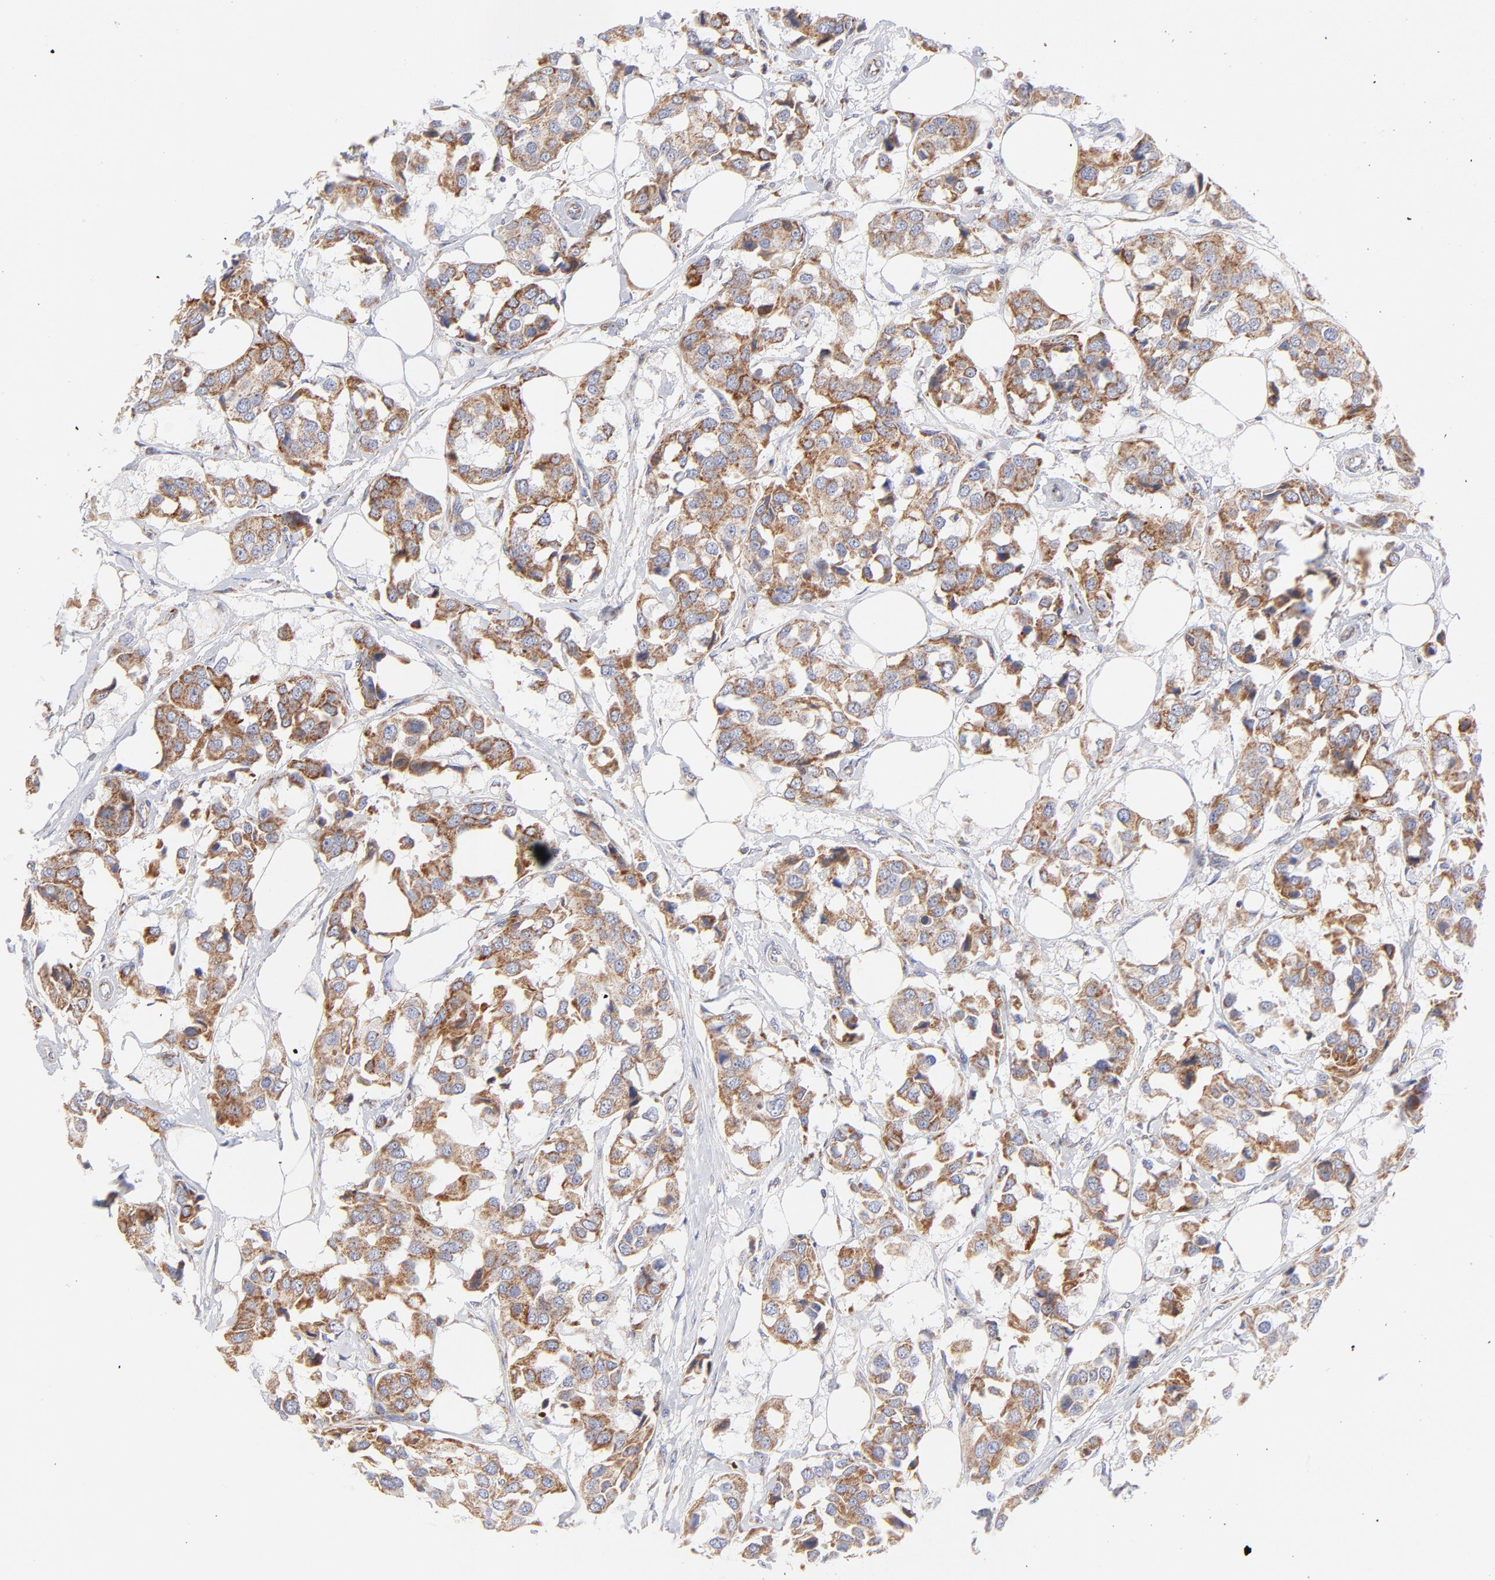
{"staining": {"intensity": "moderate", "quantity": ">75%", "location": "cytoplasmic/membranous"}, "tissue": "breast cancer", "cell_type": "Tumor cells", "image_type": "cancer", "snomed": [{"axis": "morphology", "description": "Duct carcinoma"}, {"axis": "topography", "description": "Breast"}], "caption": "Immunohistochemistry of human breast intraductal carcinoma shows medium levels of moderate cytoplasmic/membranous positivity in approximately >75% of tumor cells.", "gene": "TIMM8A", "patient": {"sex": "female", "age": 80}}